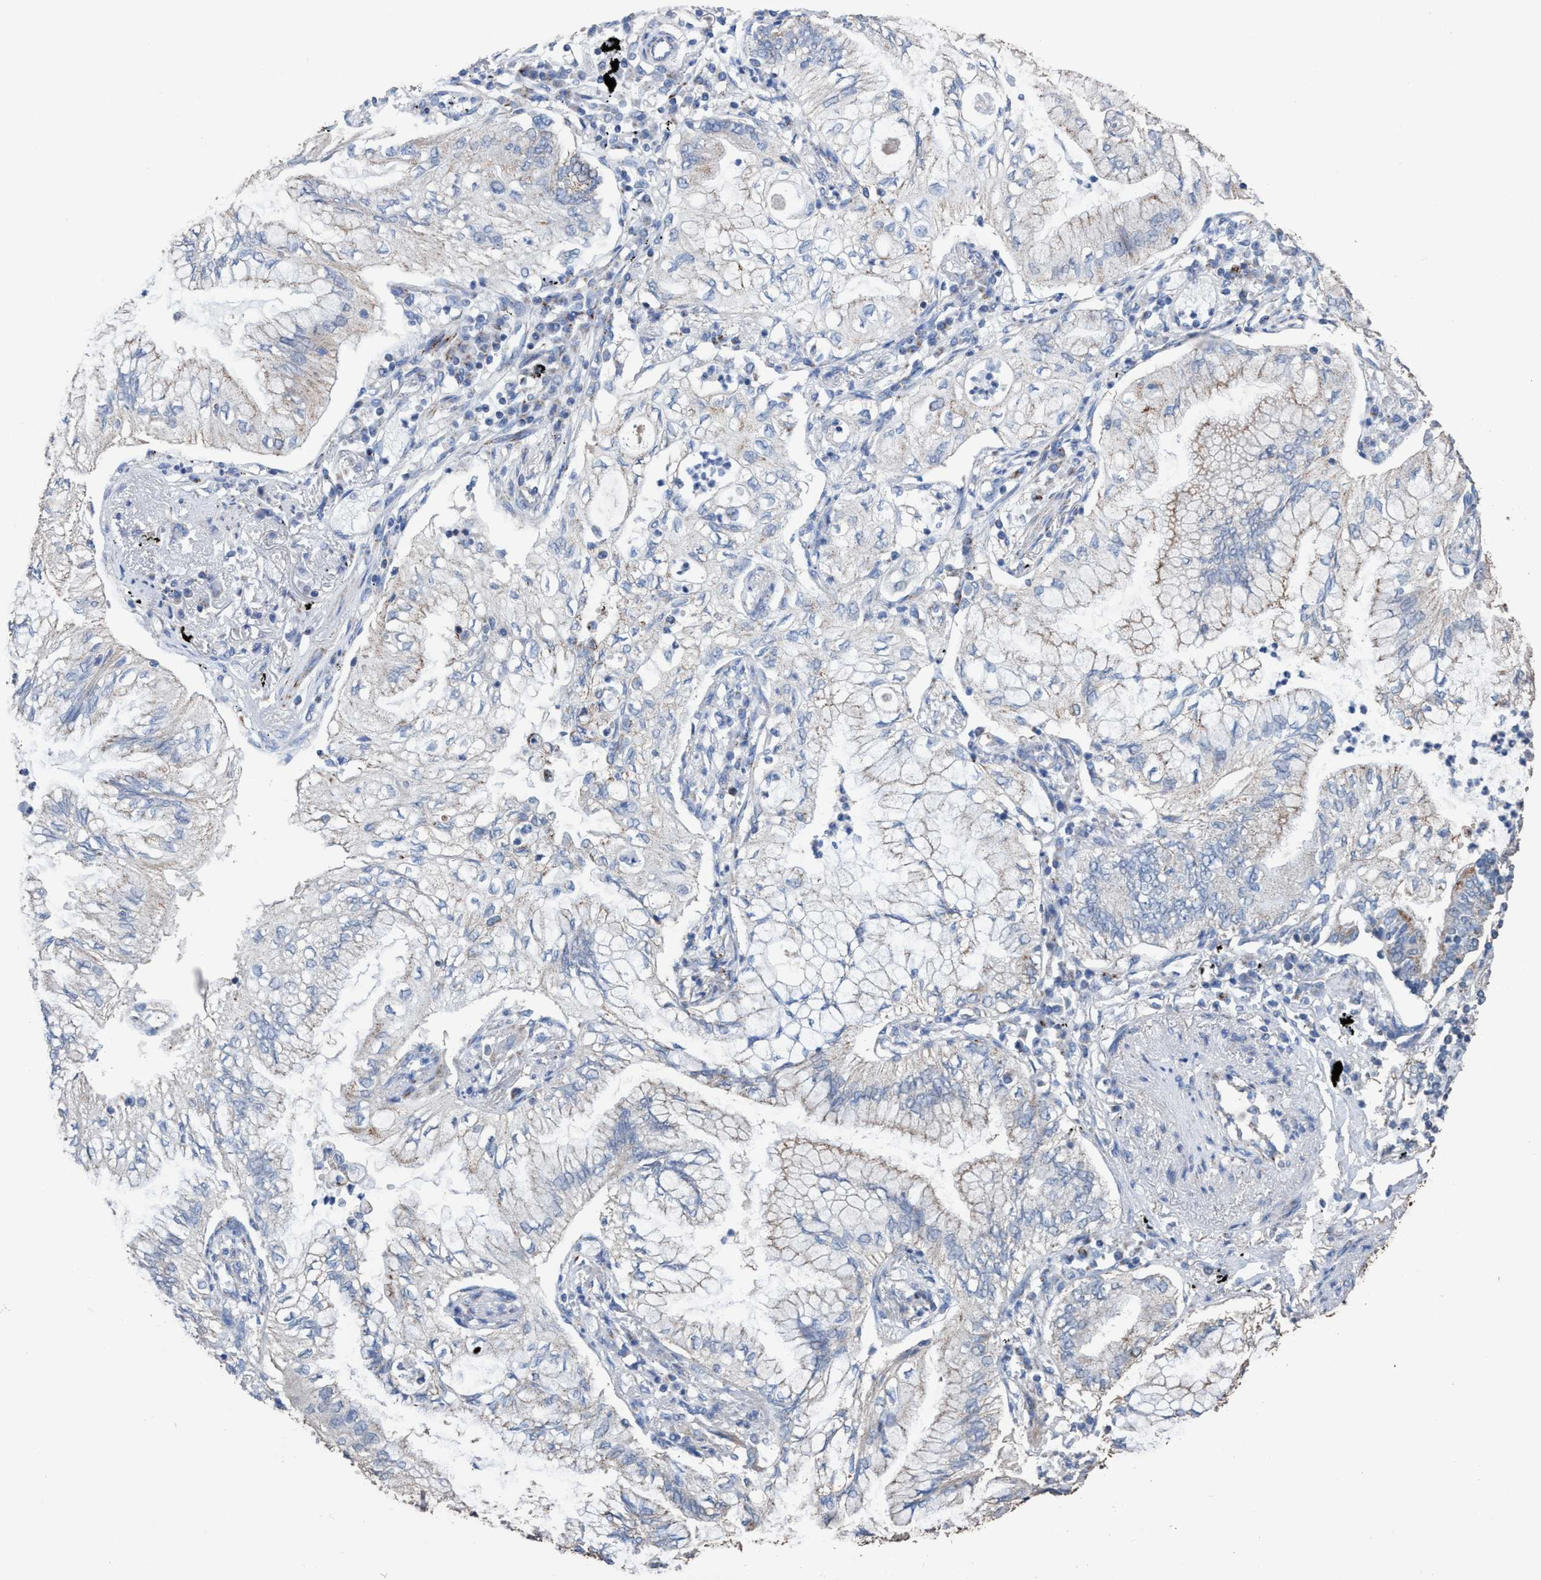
{"staining": {"intensity": "negative", "quantity": "none", "location": "none"}, "tissue": "lung cancer", "cell_type": "Tumor cells", "image_type": "cancer", "snomed": [{"axis": "morphology", "description": "Normal tissue, NOS"}, {"axis": "morphology", "description": "Adenocarcinoma, NOS"}, {"axis": "topography", "description": "Bronchus"}, {"axis": "topography", "description": "Lung"}], "caption": "There is no significant staining in tumor cells of adenocarcinoma (lung).", "gene": "RSAD1", "patient": {"sex": "female", "age": 70}}